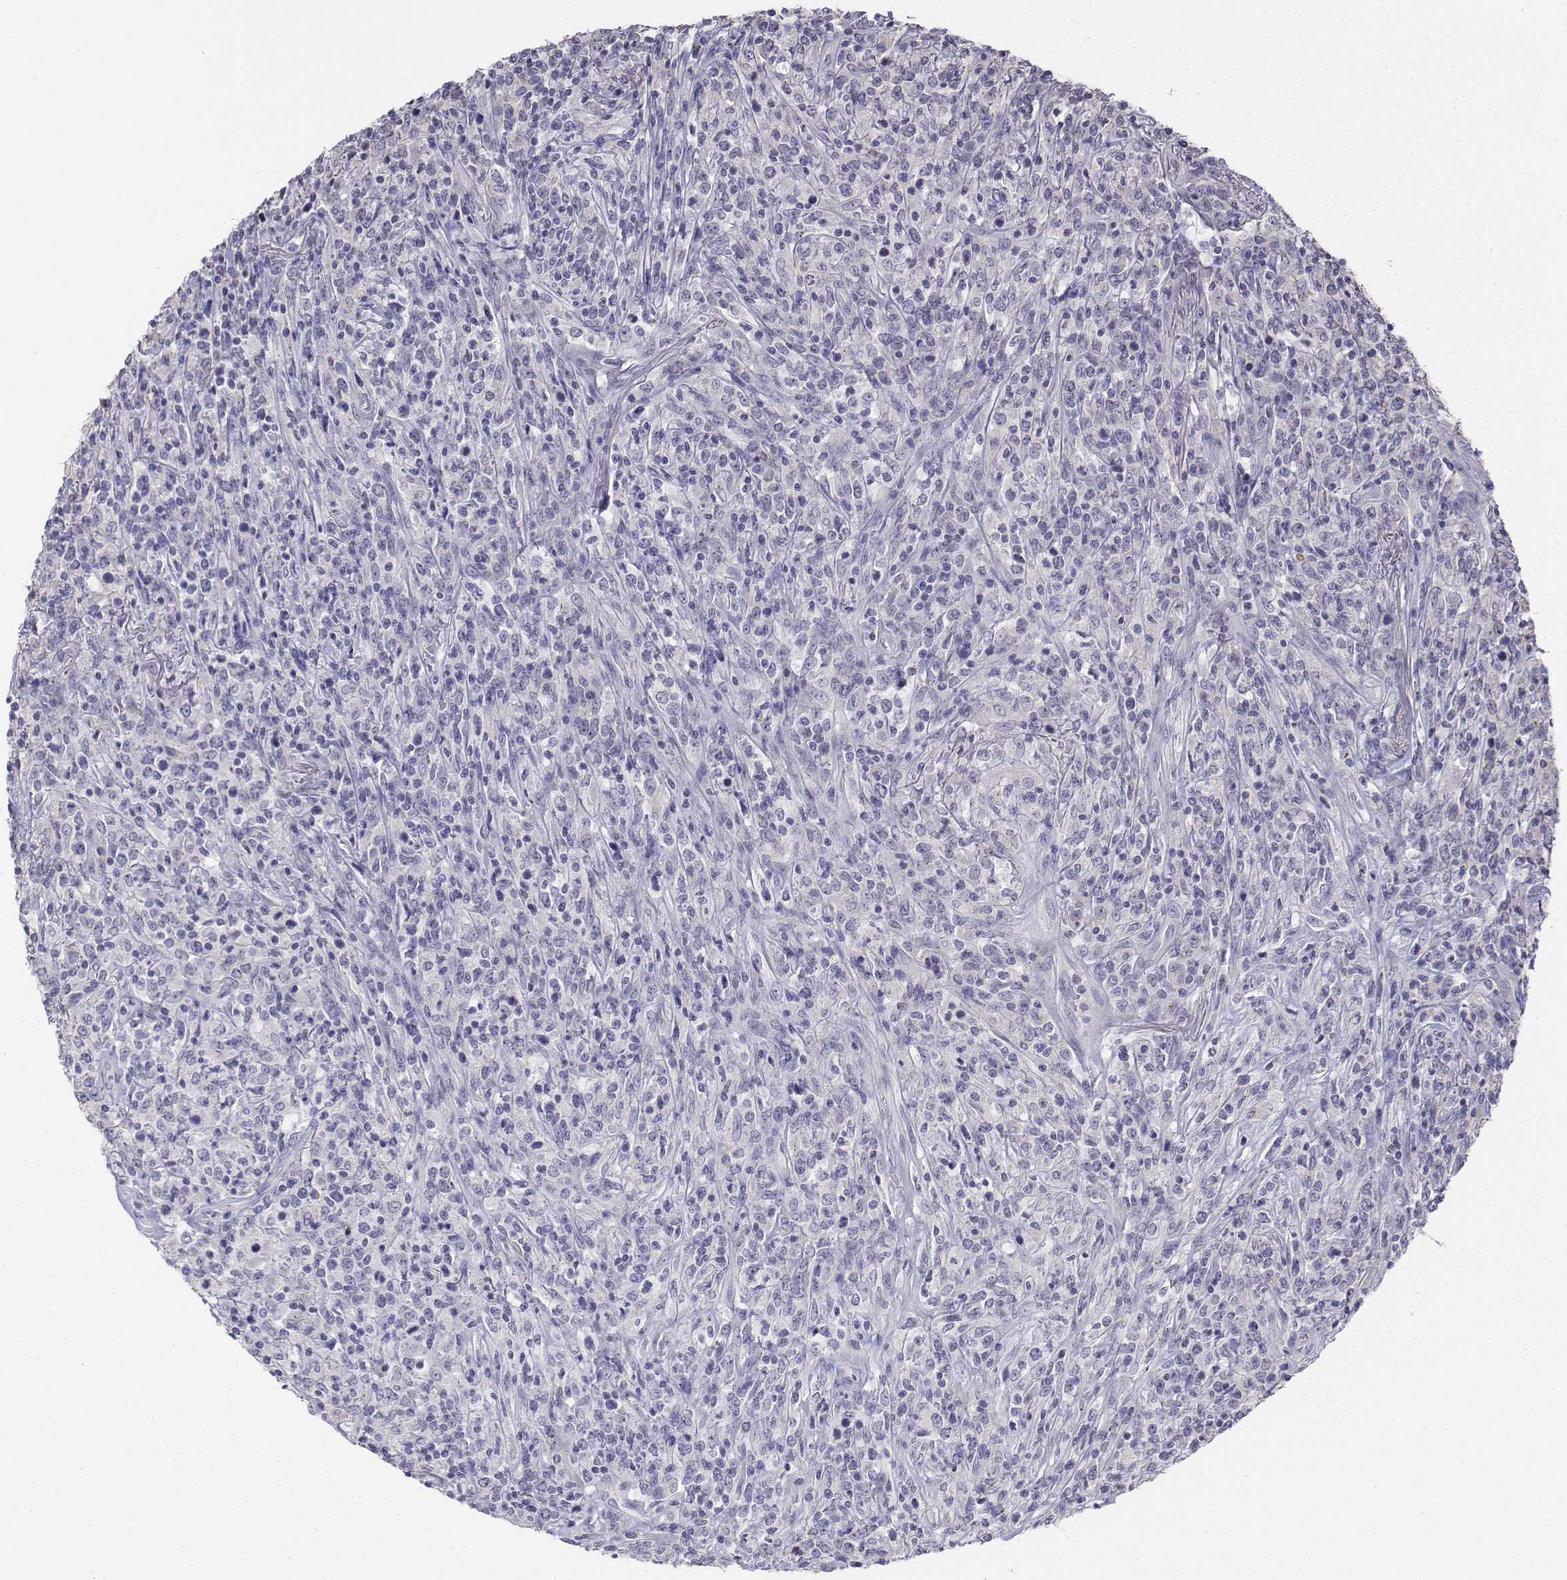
{"staining": {"intensity": "negative", "quantity": "none", "location": "none"}, "tissue": "lymphoma", "cell_type": "Tumor cells", "image_type": "cancer", "snomed": [{"axis": "morphology", "description": "Malignant lymphoma, non-Hodgkin's type, High grade"}, {"axis": "topography", "description": "Lung"}], "caption": "IHC photomicrograph of neoplastic tissue: human lymphoma stained with DAB (3,3'-diaminobenzidine) reveals no significant protein expression in tumor cells. (DAB (3,3'-diaminobenzidine) immunohistochemistry (IHC) with hematoxylin counter stain).", "gene": "LGSN", "patient": {"sex": "male", "age": 79}}